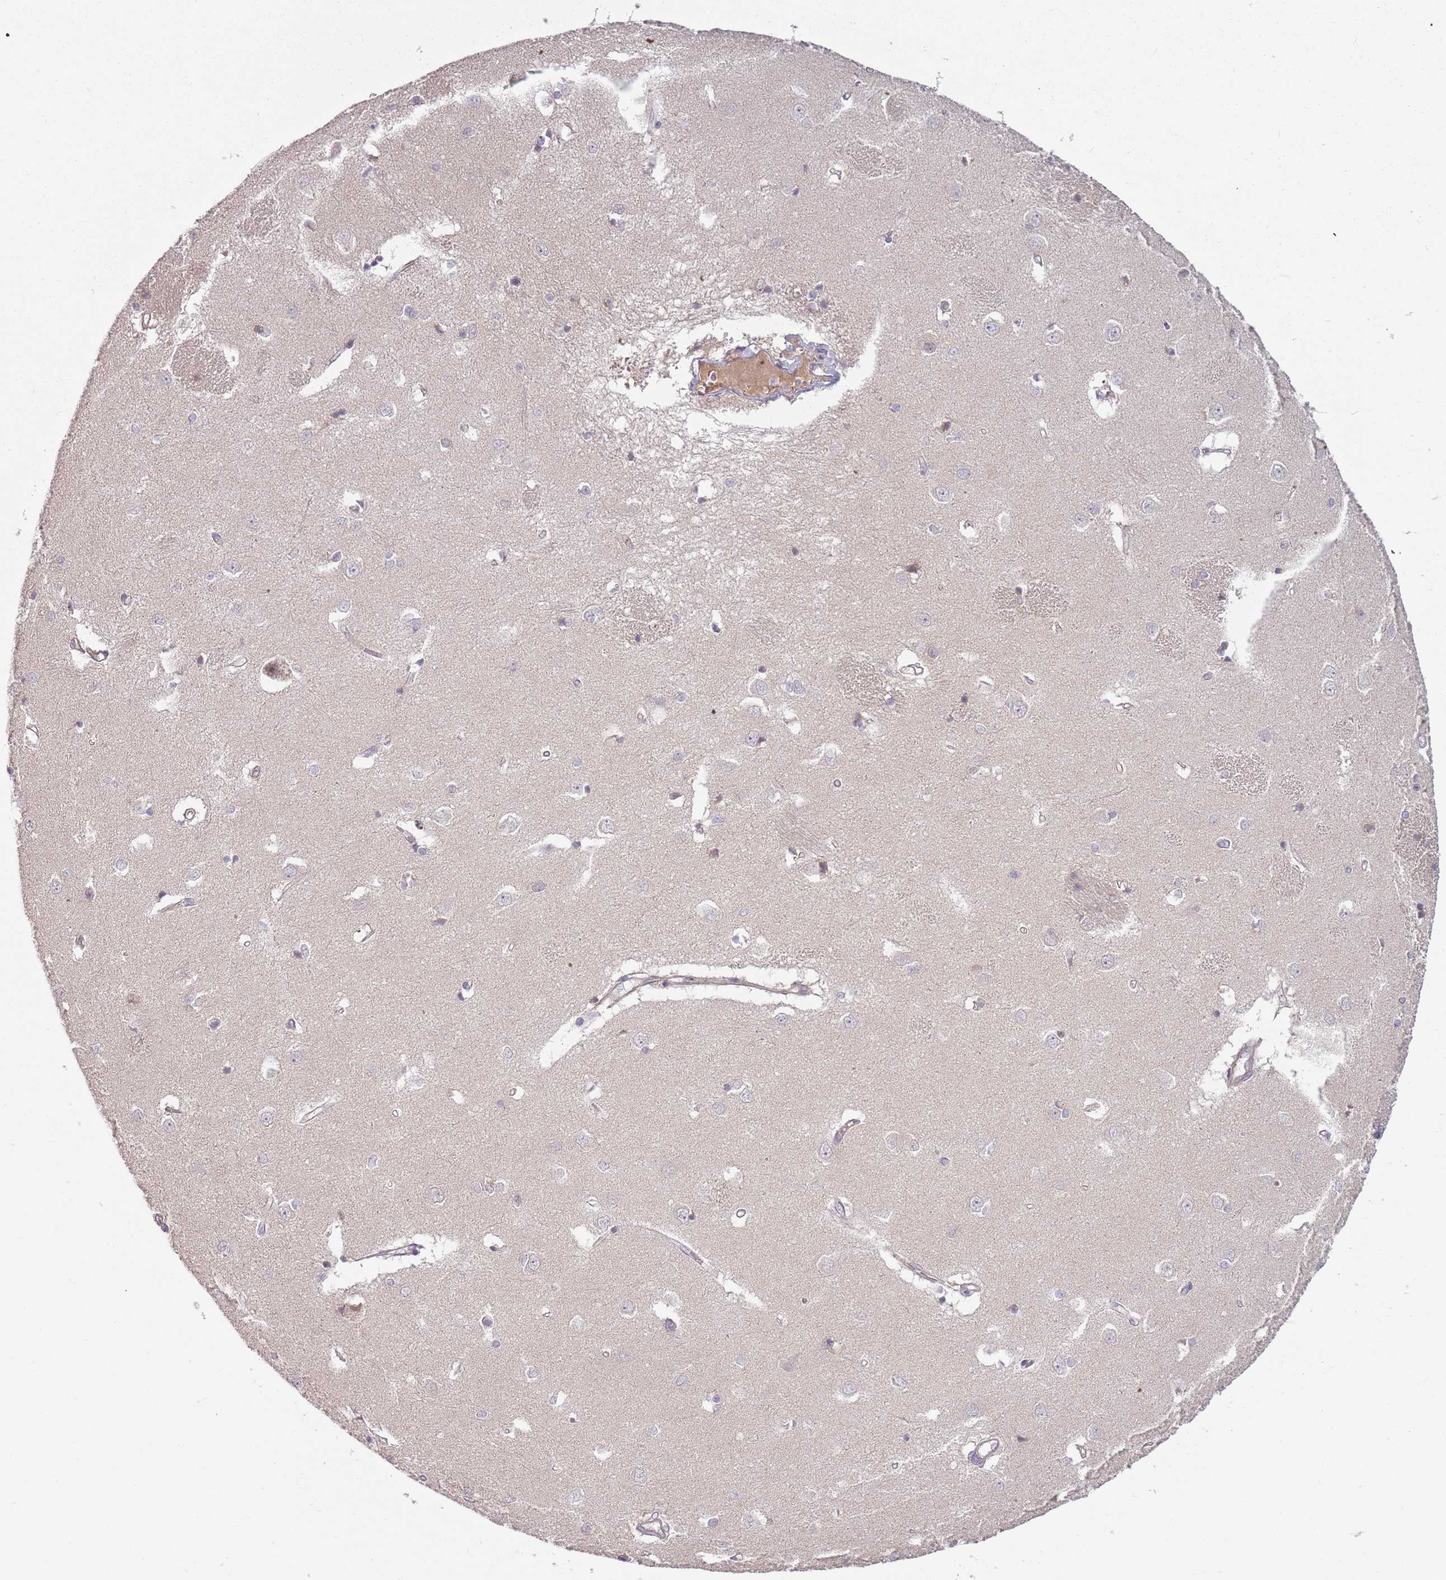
{"staining": {"intensity": "negative", "quantity": "none", "location": "none"}, "tissue": "caudate", "cell_type": "Glial cells", "image_type": "normal", "snomed": [{"axis": "morphology", "description": "Normal tissue, NOS"}, {"axis": "topography", "description": "Lateral ventricle wall"}], "caption": "Photomicrograph shows no significant protein positivity in glial cells of normal caudate. Brightfield microscopy of IHC stained with DAB (brown) and hematoxylin (blue), captured at high magnification.", "gene": "SAV1", "patient": {"sex": "male", "age": 37}}